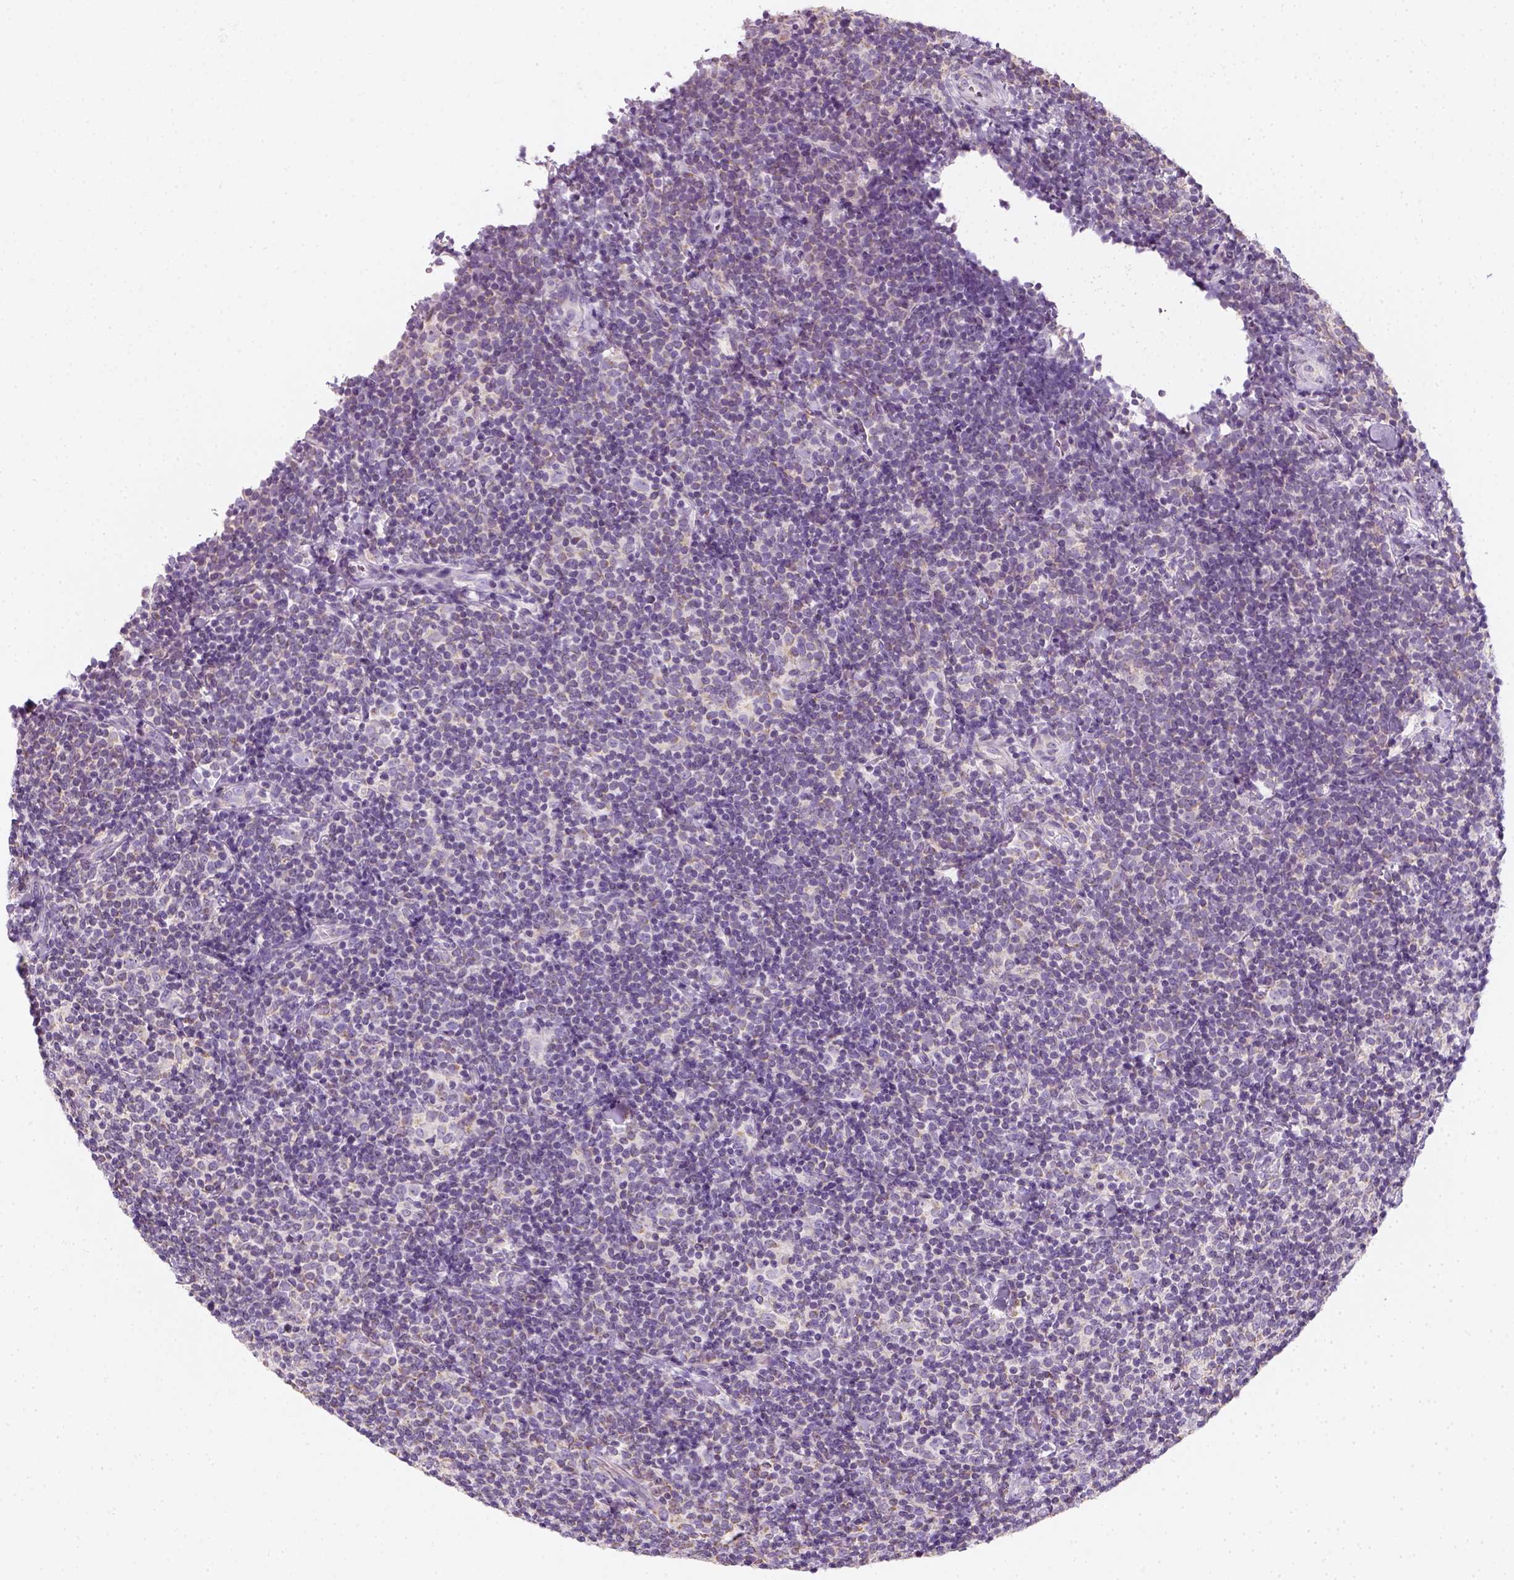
{"staining": {"intensity": "negative", "quantity": "none", "location": "none"}, "tissue": "lymphoma", "cell_type": "Tumor cells", "image_type": "cancer", "snomed": [{"axis": "morphology", "description": "Malignant lymphoma, non-Hodgkin's type, Low grade"}, {"axis": "topography", "description": "Lymph node"}], "caption": "Histopathology image shows no significant protein positivity in tumor cells of lymphoma.", "gene": "AWAT2", "patient": {"sex": "female", "age": 56}}